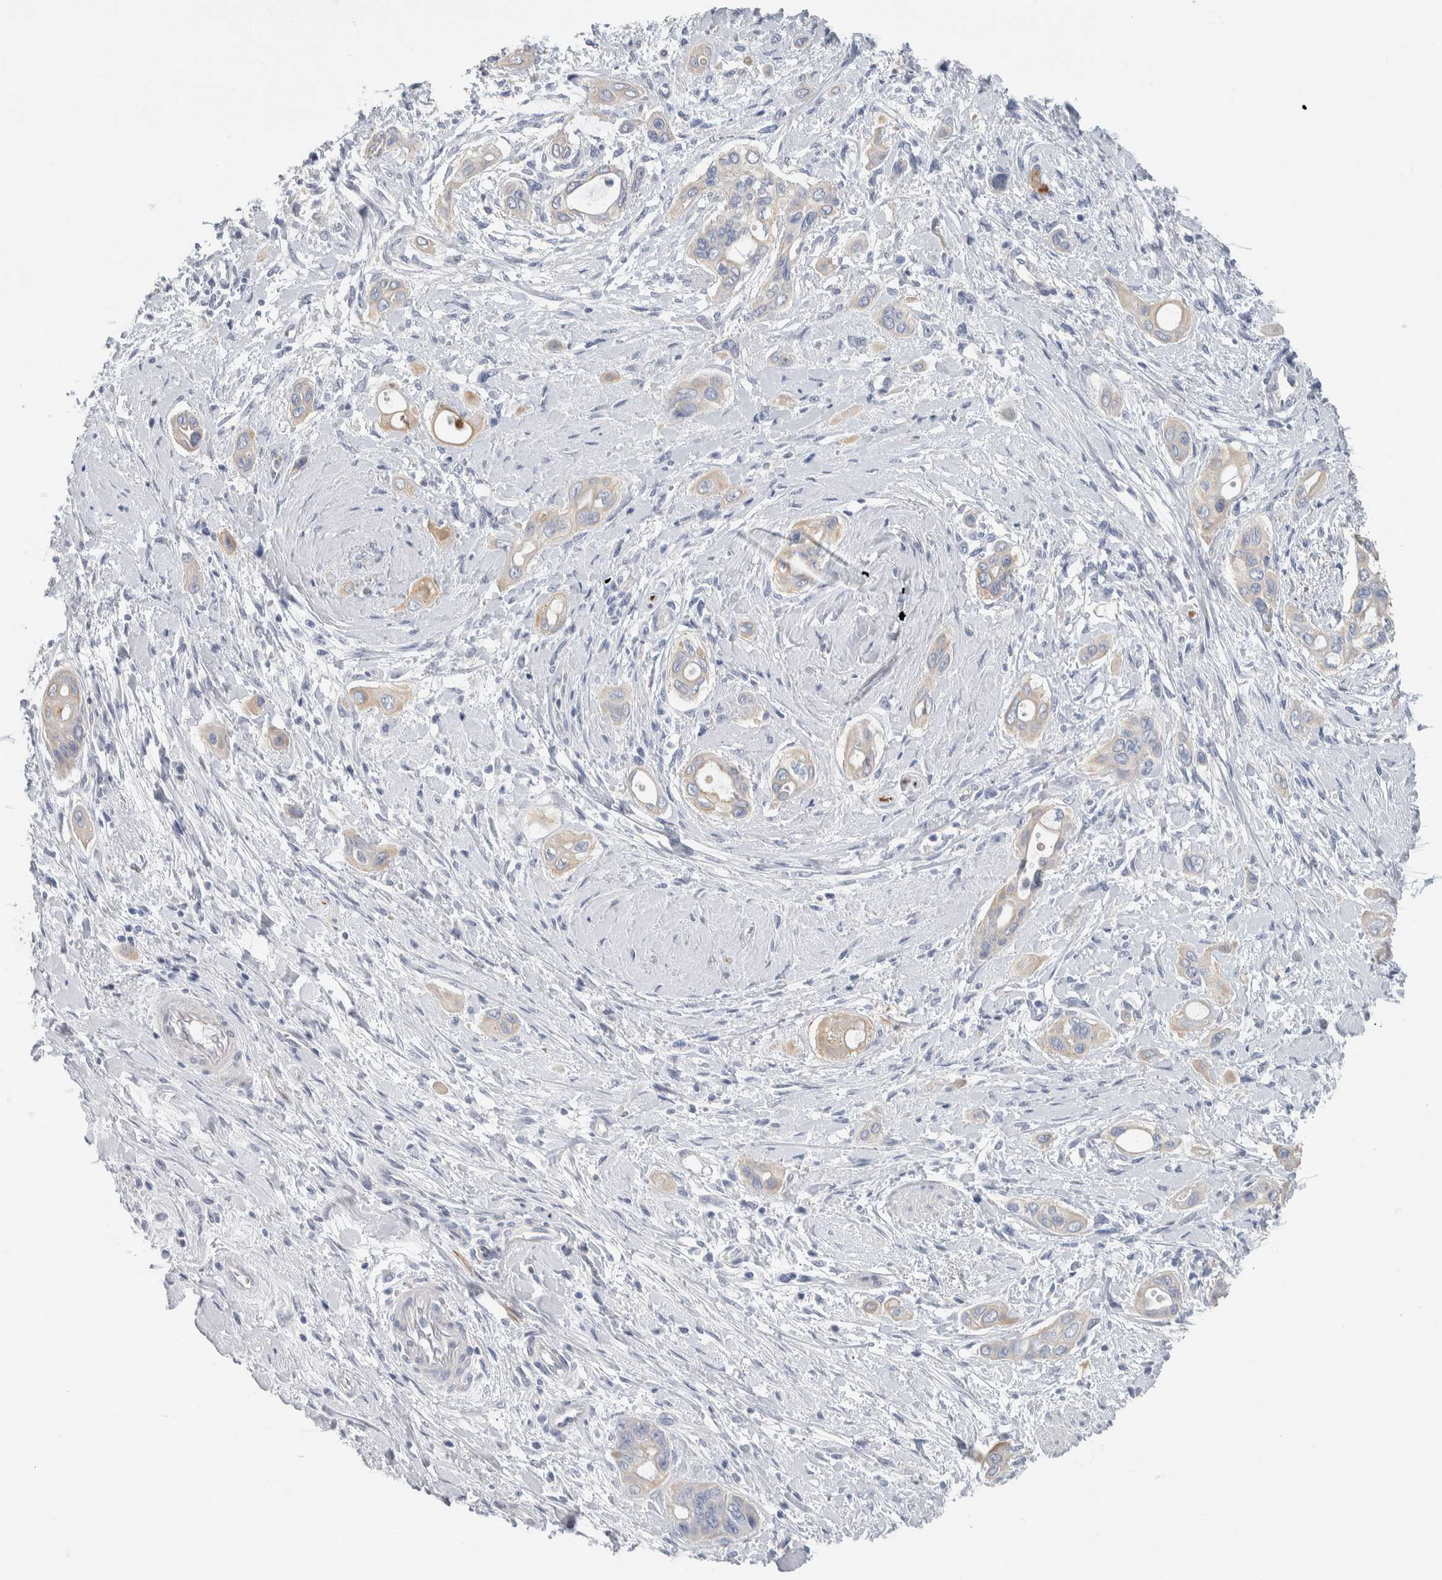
{"staining": {"intensity": "weak", "quantity": "<25%", "location": "cytoplasmic/membranous"}, "tissue": "pancreatic cancer", "cell_type": "Tumor cells", "image_type": "cancer", "snomed": [{"axis": "morphology", "description": "Adenocarcinoma, NOS"}, {"axis": "topography", "description": "Pancreas"}], "caption": "This is an IHC photomicrograph of pancreatic adenocarcinoma. There is no expression in tumor cells.", "gene": "NEFM", "patient": {"sex": "male", "age": 59}}